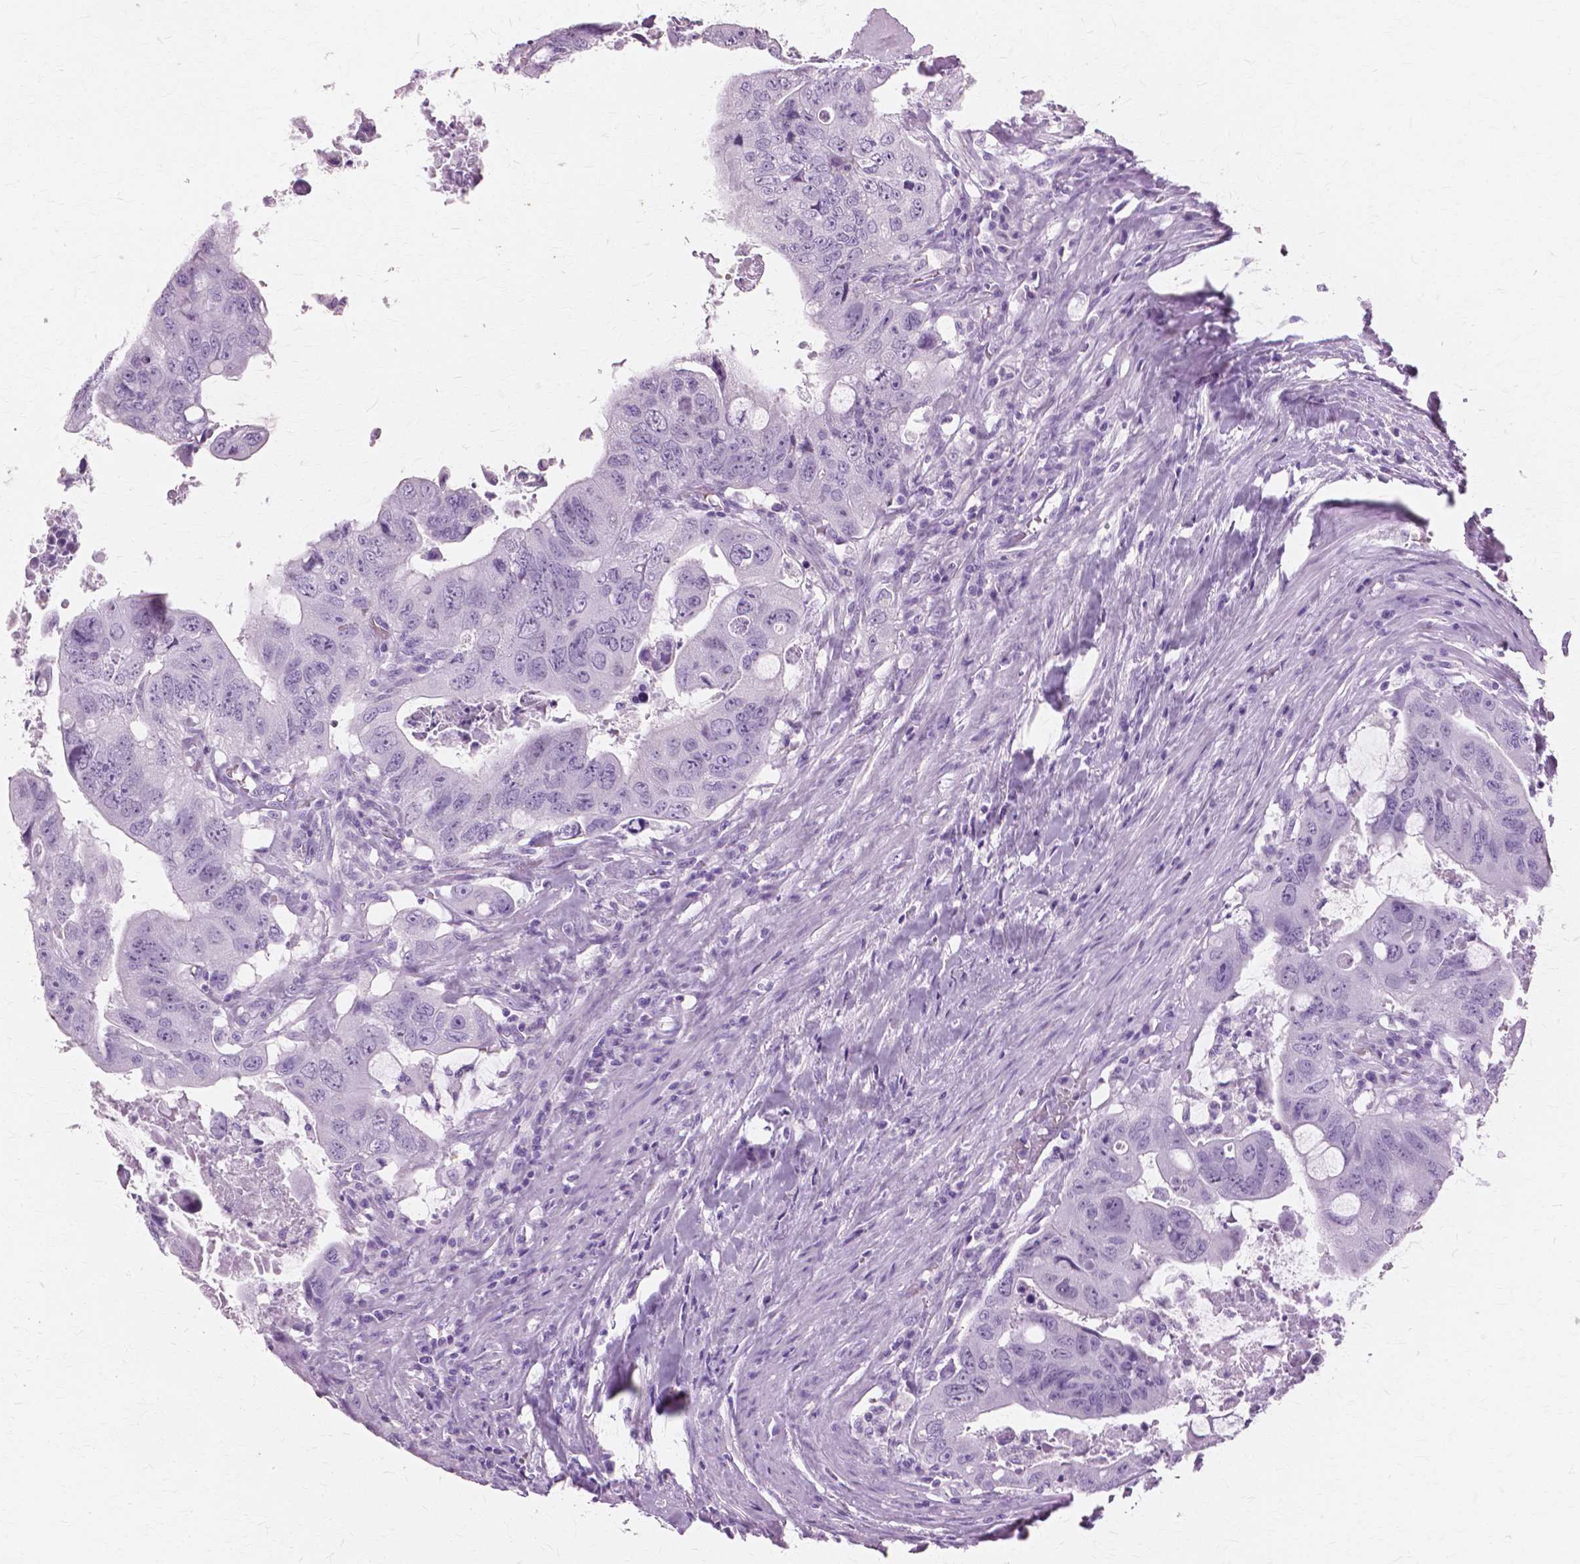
{"staining": {"intensity": "negative", "quantity": "none", "location": "none"}, "tissue": "colorectal cancer", "cell_type": "Tumor cells", "image_type": "cancer", "snomed": [{"axis": "morphology", "description": "Adenocarcinoma, NOS"}, {"axis": "topography", "description": "Colon"}], "caption": "Immunohistochemistry (IHC) image of colorectal cancer stained for a protein (brown), which exhibits no staining in tumor cells.", "gene": "SFTPD", "patient": {"sex": "male", "age": 57}}